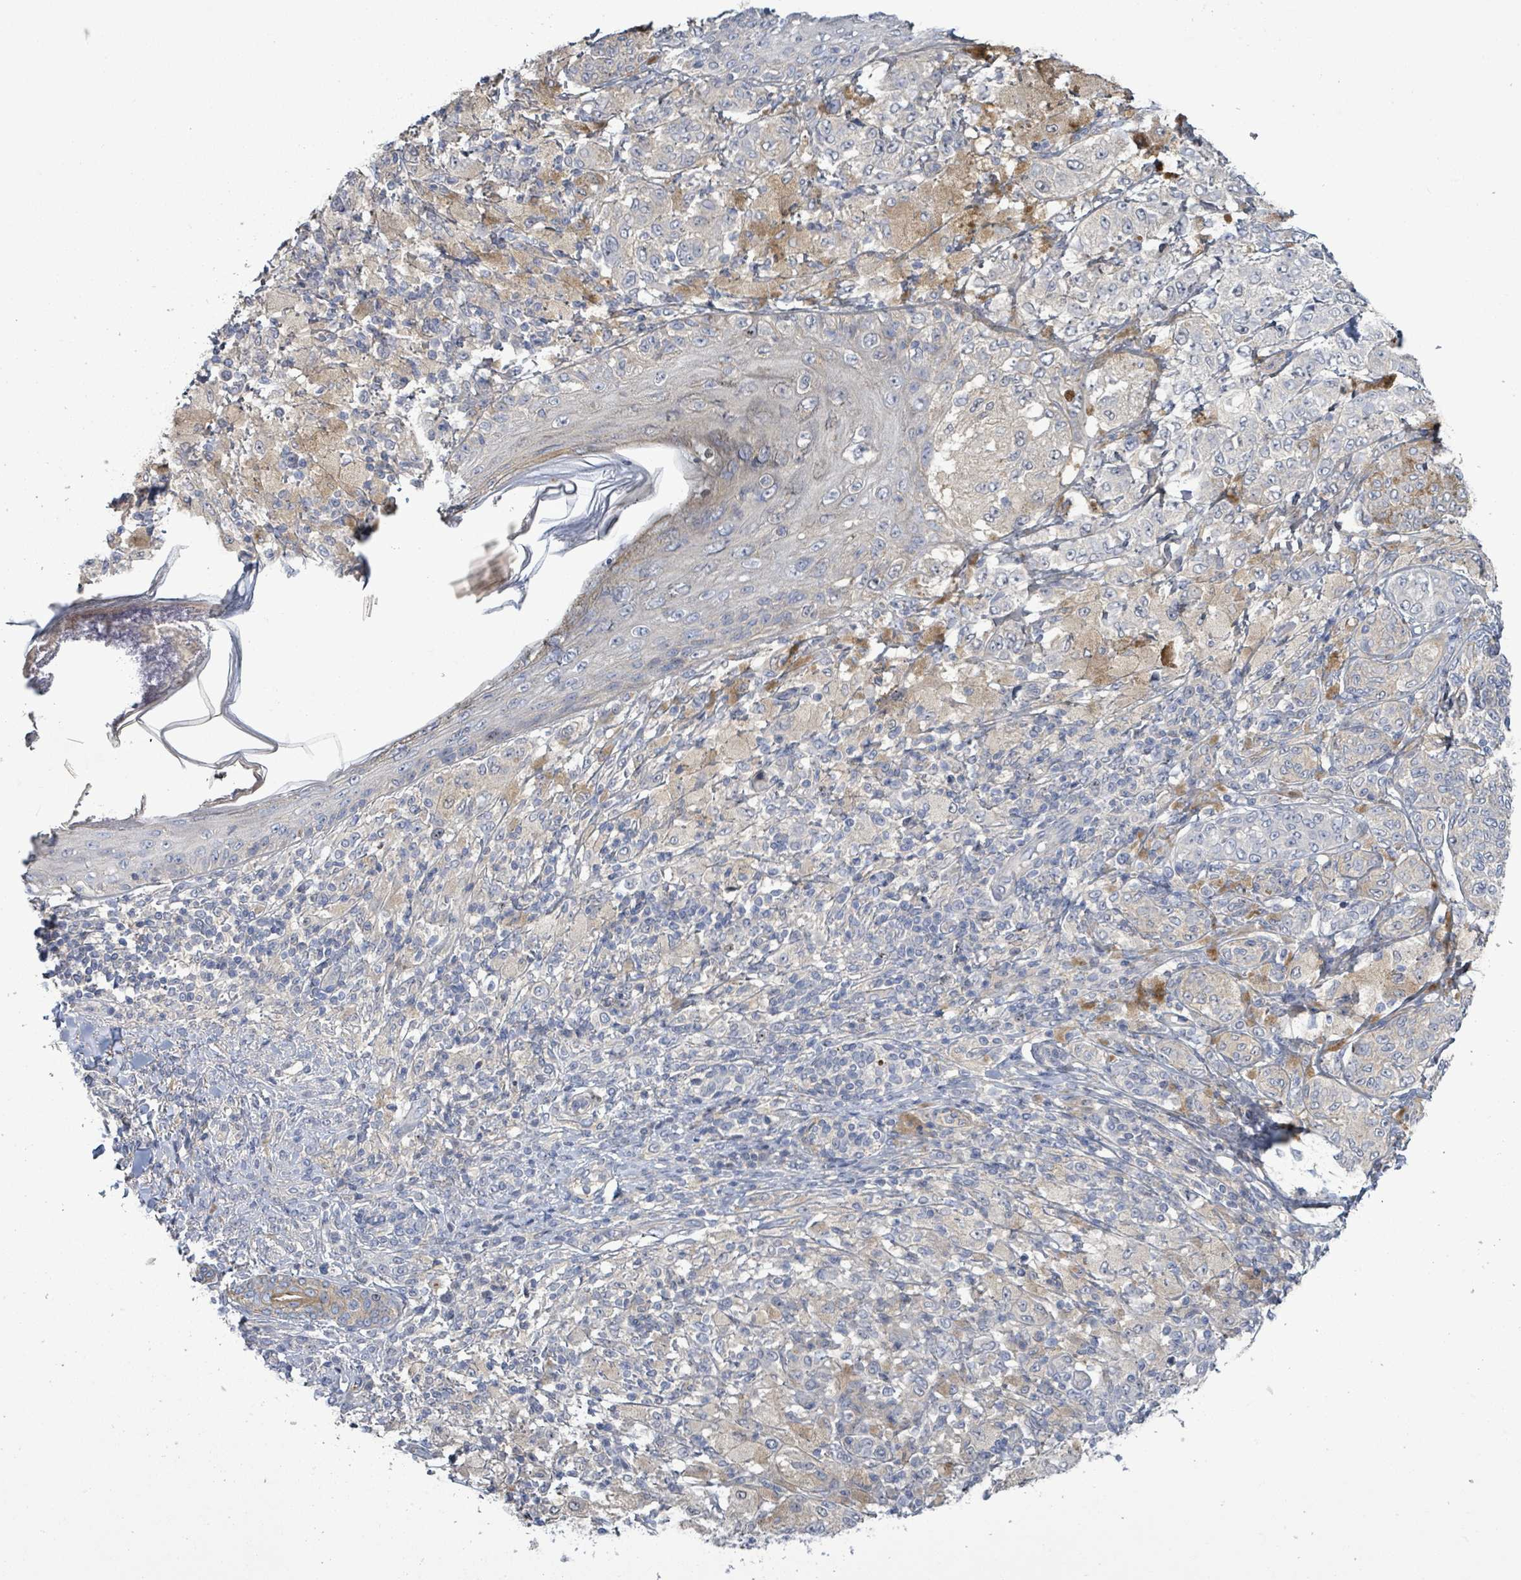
{"staining": {"intensity": "weak", "quantity": "<25%", "location": "cytoplasmic/membranous"}, "tissue": "melanoma", "cell_type": "Tumor cells", "image_type": "cancer", "snomed": [{"axis": "morphology", "description": "Malignant melanoma, NOS"}, {"axis": "topography", "description": "Skin"}], "caption": "Micrograph shows no significant protein expression in tumor cells of malignant melanoma. The staining was performed using DAB to visualize the protein expression in brown, while the nuclei were stained in blue with hematoxylin (Magnification: 20x).", "gene": "KRAS", "patient": {"sex": "male", "age": 42}}